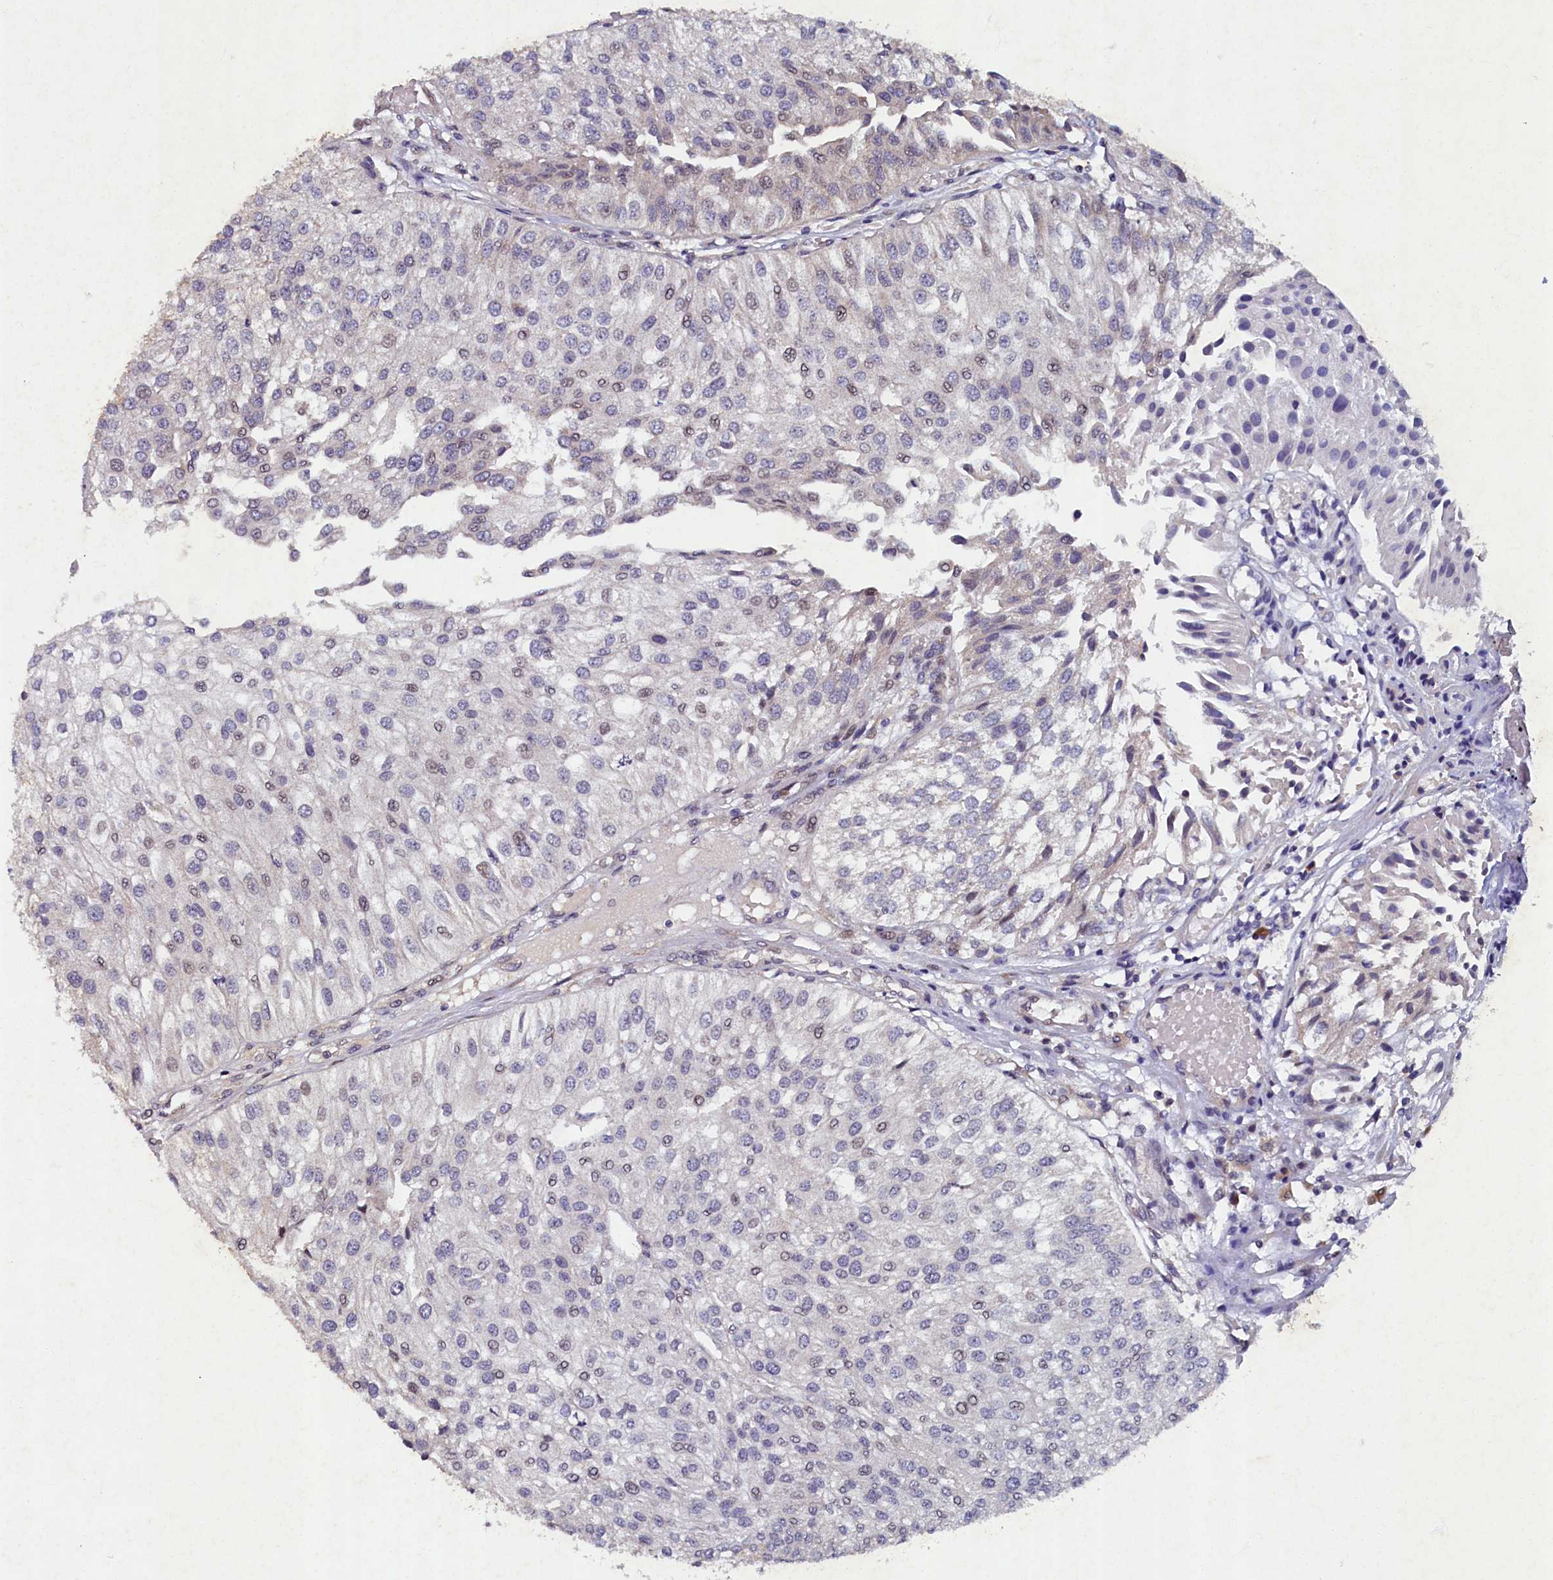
{"staining": {"intensity": "weak", "quantity": "<25%", "location": "nuclear"}, "tissue": "urothelial cancer", "cell_type": "Tumor cells", "image_type": "cancer", "snomed": [{"axis": "morphology", "description": "Urothelial carcinoma, Low grade"}, {"axis": "topography", "description": "Urinary bladder"}], "caption": "This photomicrograph is of urothelial cancer stained with immunohistochemistry (IHC) to label a protein in brown with the nuclei are counter-stained blue. There is no positivity in tumor cells.", "gene": "LATS2", "patient": {"sex": "female", "age": 89}}